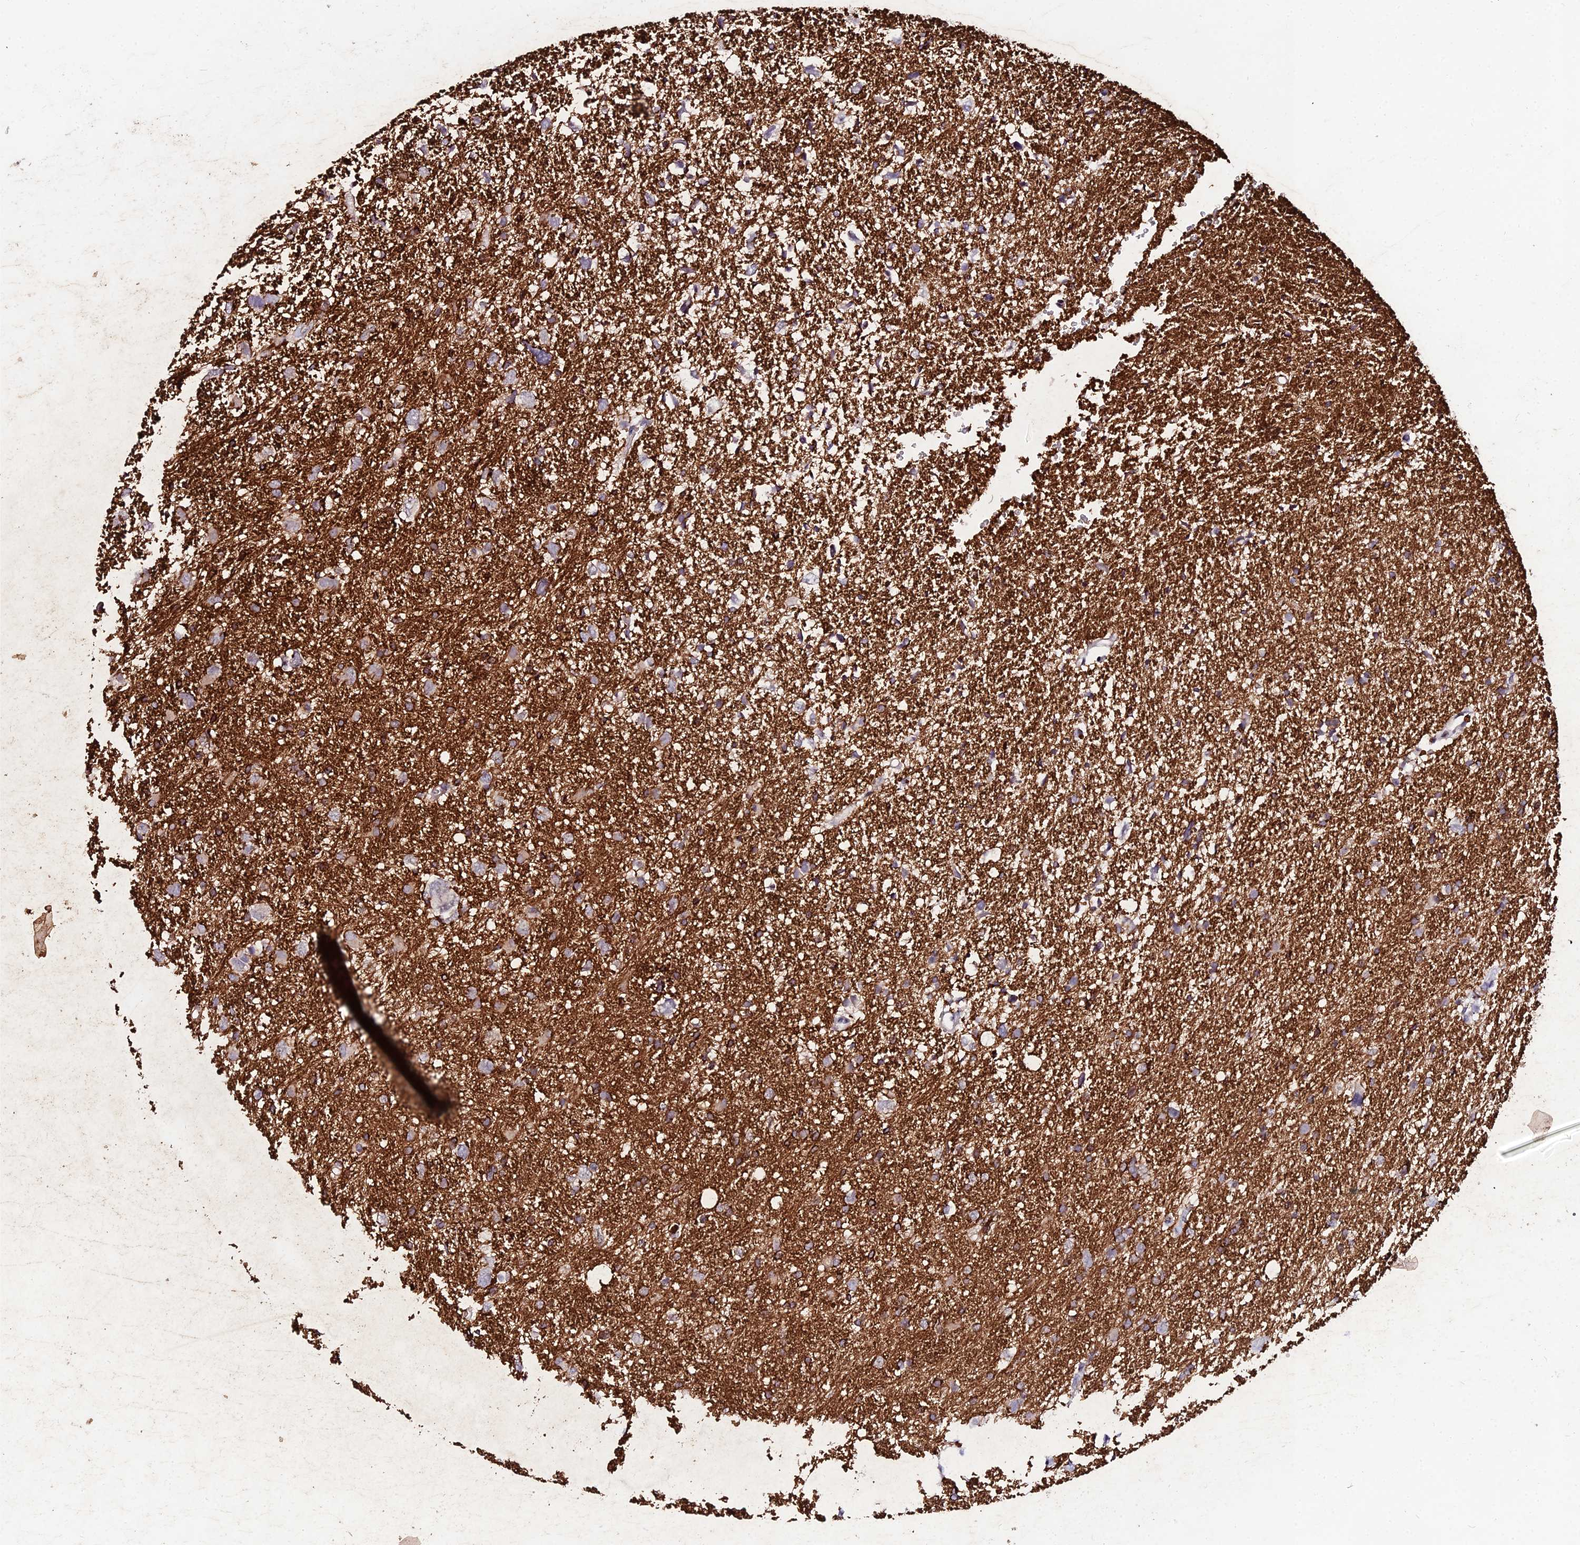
{"staining": {"intensity": "strong", "quantity": "25%-75%", "location": "cytoplasmic/membranous"}, "tissue": "glioma", "cell_type": "Tumor cells", "image_type": "cancer", "snomed": [{"axis": "morphology", "description": "Glioma, malignant, High grade"}, {"axis": "topography", "description": "Brain"}], "caption": "Malignant glioma (high-grade) stained with DAB immunohistochemistry shows high levels of strong cytoplasmic/membranous expression in approximately 25%-75% of tumor cells.", "gene": "DEFB132", "patient": {"sex": "male", "age": 61}}